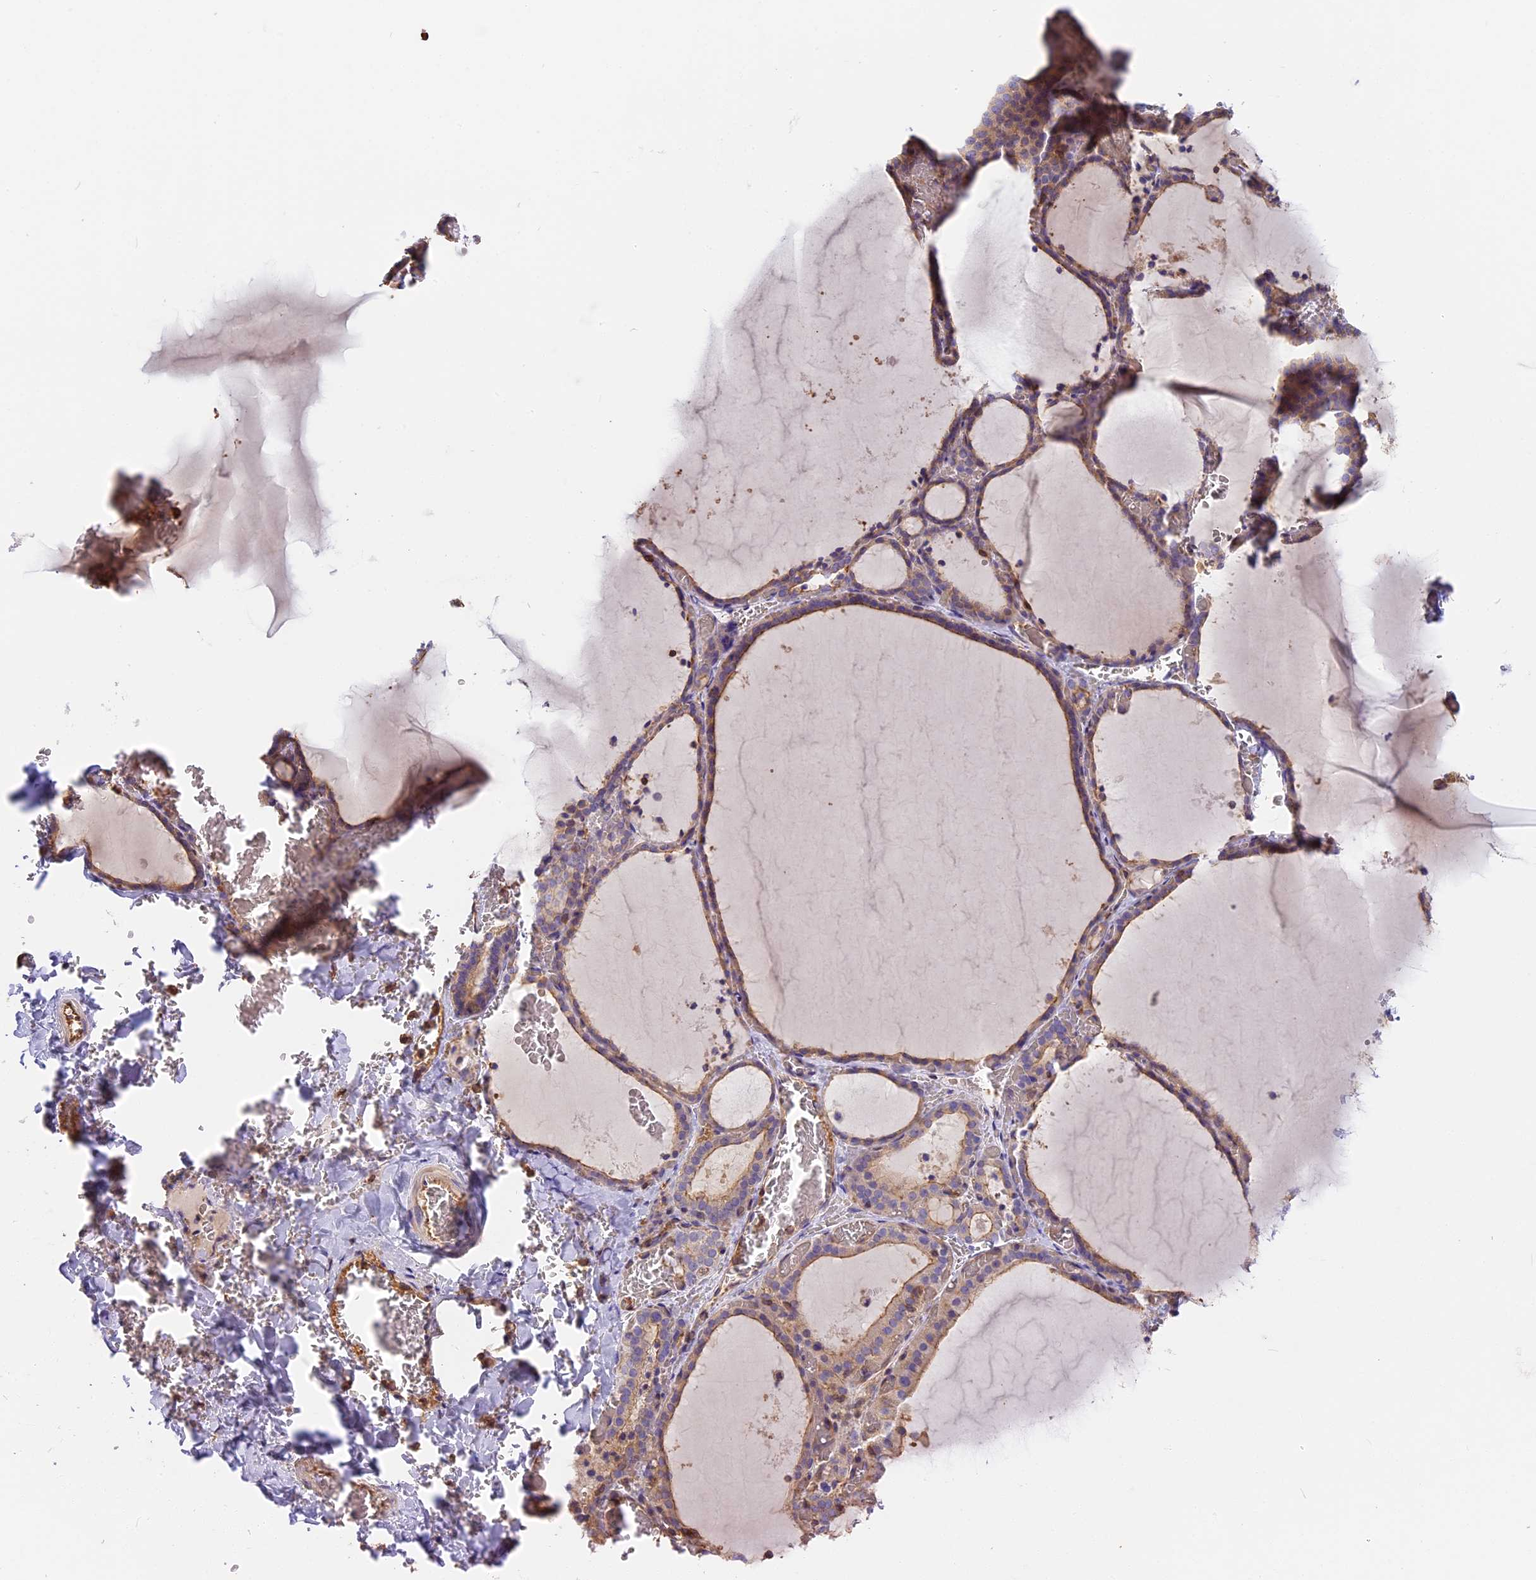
{"staining": {"intensity": "weak", "quantity": "25%-75%", "location": "cytoplasmic/membranous"}, "tissue": "thyroid gland", "cell_type": "Glandular cells", "image_type": "normal", "snomed": [{"axis": "morphology", "description": "Normal tissue, NOS"}, {"axis": "topography", "description": "Thyroid gland"}], "caption": "Approximately 25%-75% of glandular cells in benign thyroid gland show weak cytoplasmic/membranous protein expression as visualized by brown immunohistochemical staining.", "gene": "VPS18", "patient": {"sex": "female", "age": 39}}